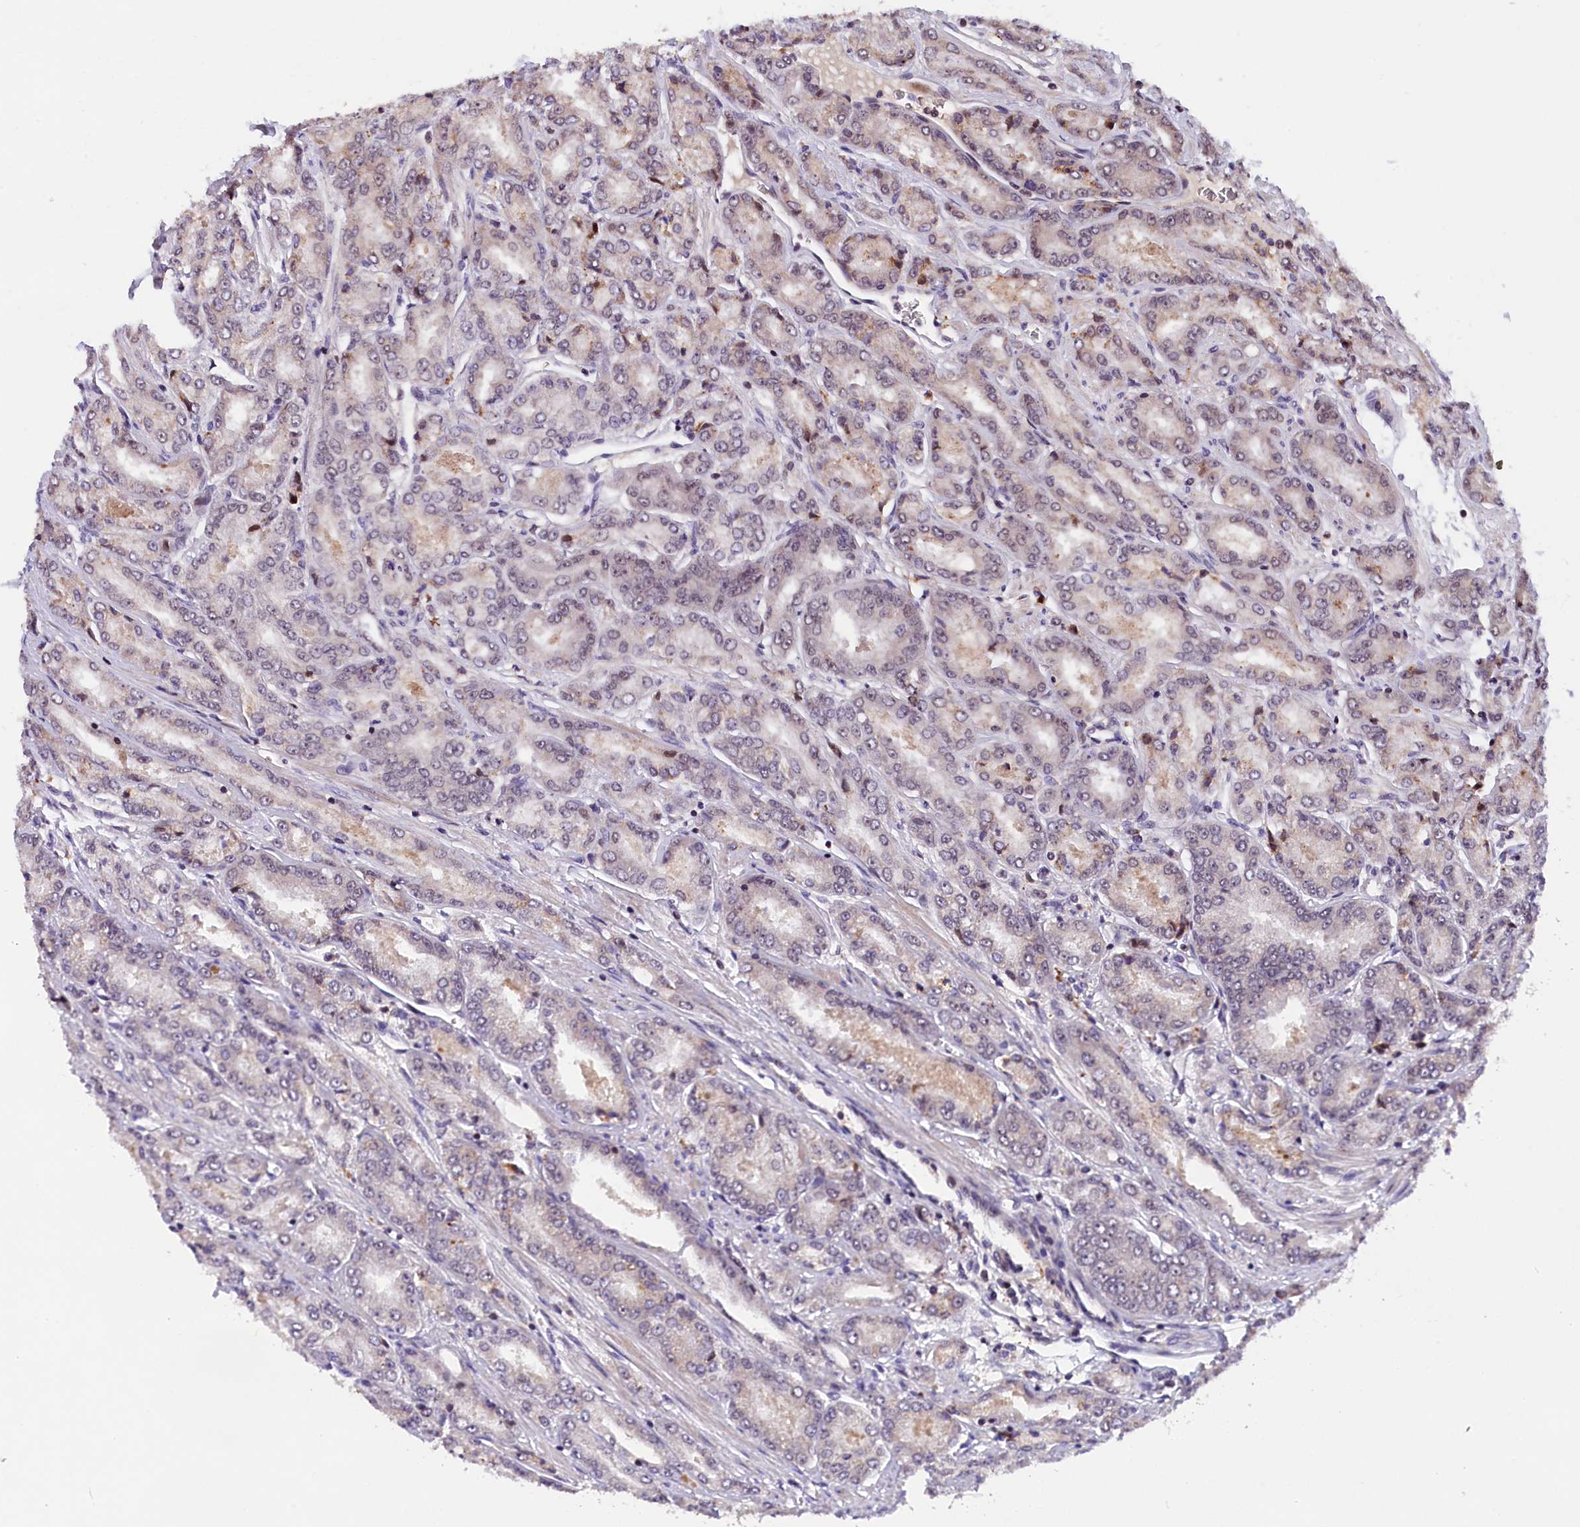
{"staining": {"intensity": "negative", "quantity": "none", "location": "none"}, "tissue": "prostate cancer", "cell_type": "Tumor cells", "image_type": "cancer", "snomed": [{"axis": "morphology", "description": "Adenocarcinoma, High grade"}, {"axis": "topography", "description": "Prostate"}], "caption": "IHC of human prostate high-grade adenocarcinoma reveals no staining in tumor cells.", "gene": "FBXO45", "patient": {"sex": "male", "age": 74}}